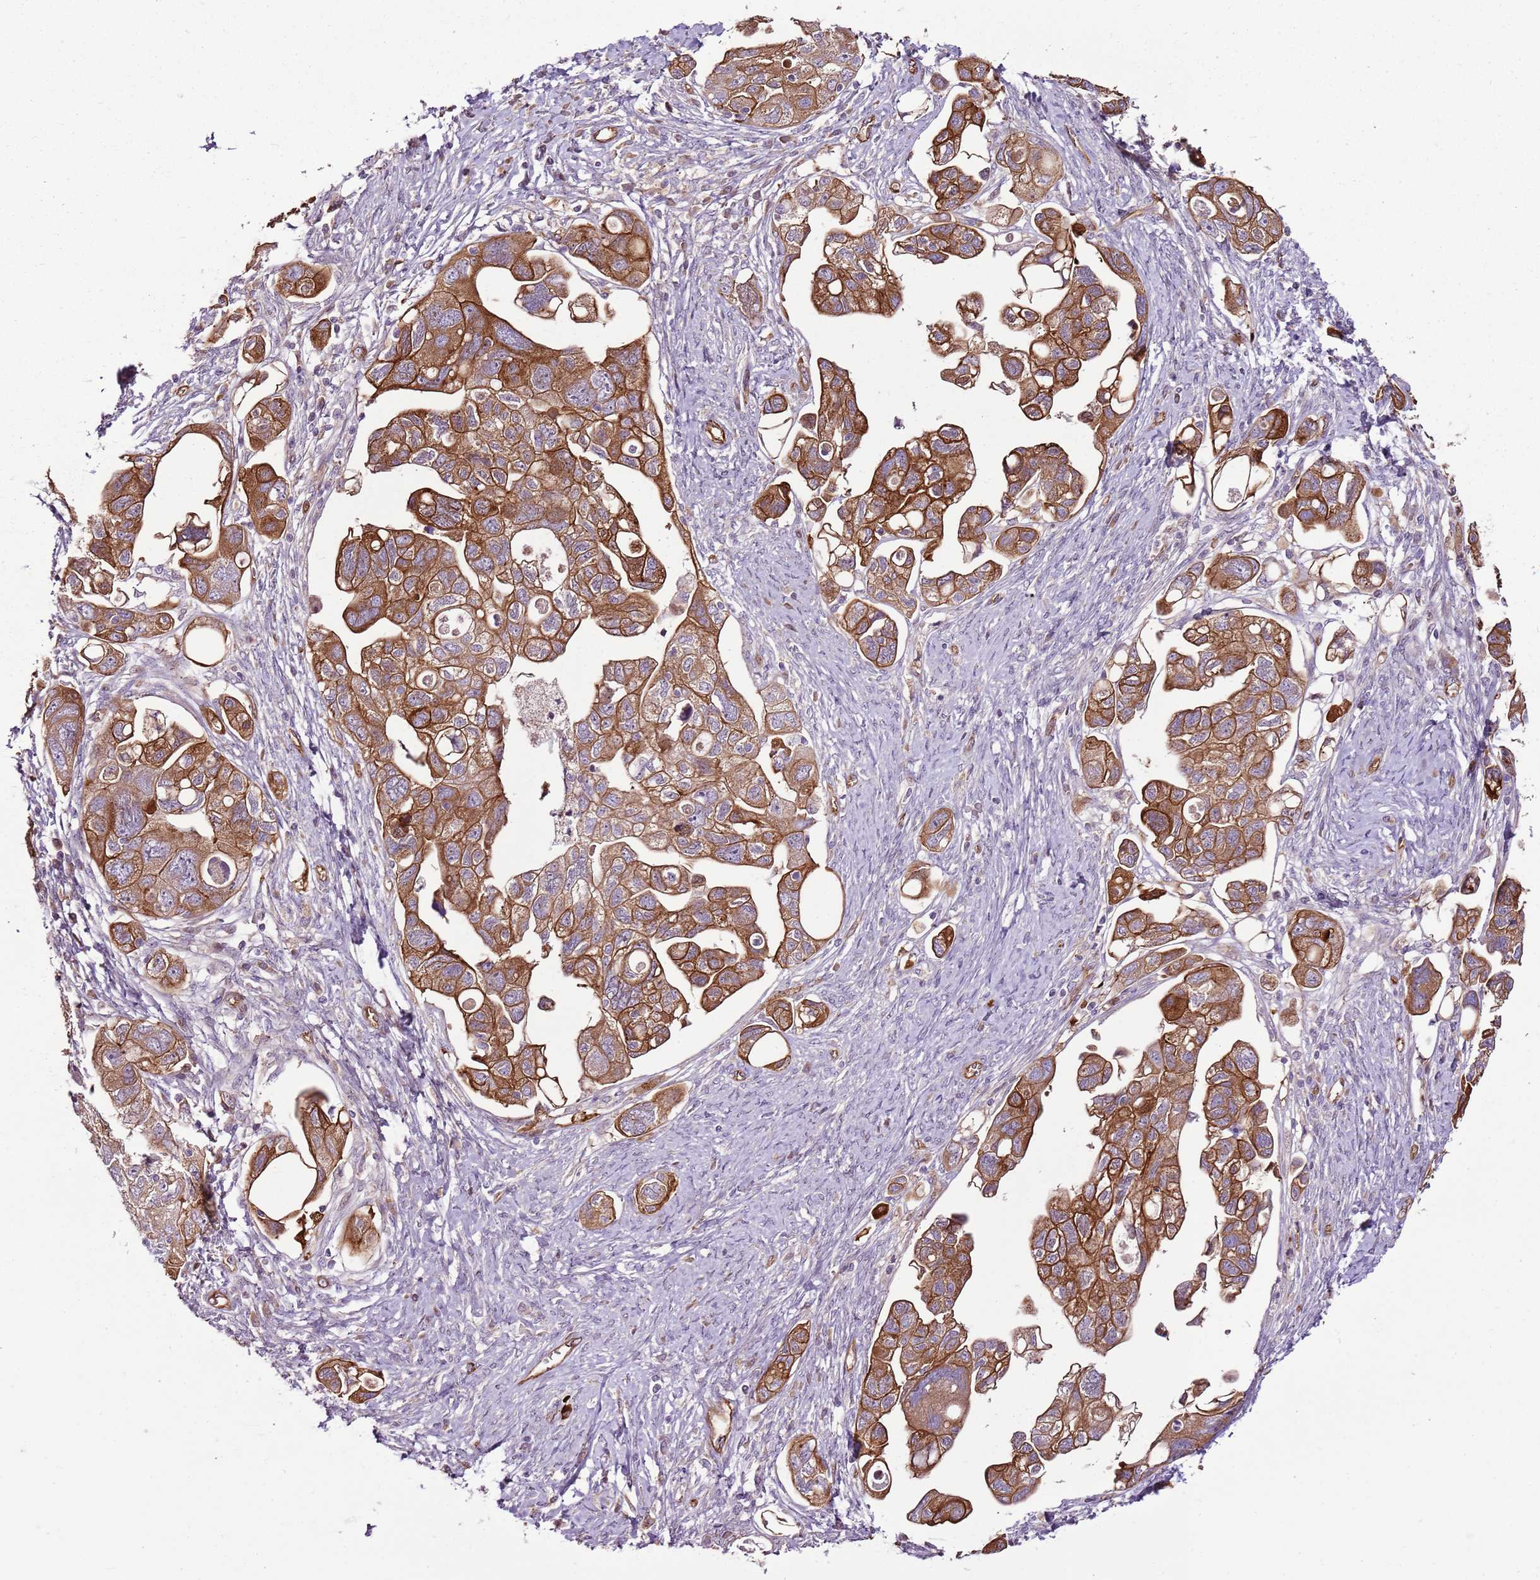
{"staining": {"intensity": "moderate", "quantity": ">75%", "location": "cytoplasmic/membranous"}, "tissue": "ovarian cancer", "cell_type": "Tumor cells", "image_type": "cancer", "snomed": [{"axis": "morphology", "description": "Carcinoma, NOS"}, {"axis": "morphology", "description": "Cystadenocarcinoma, serous, NOS"}, {"axis": "topography", "description": "Ovary"}], "caption": "Ovarian serous cystadenocarcinoma stained with a brown dye demonstrates moderate cytoplasmic/membranous positive positivity in approximately >75% of tumor cells.", "gene": "ZNF827", "patient": {"sex": "female", "age": 69}}